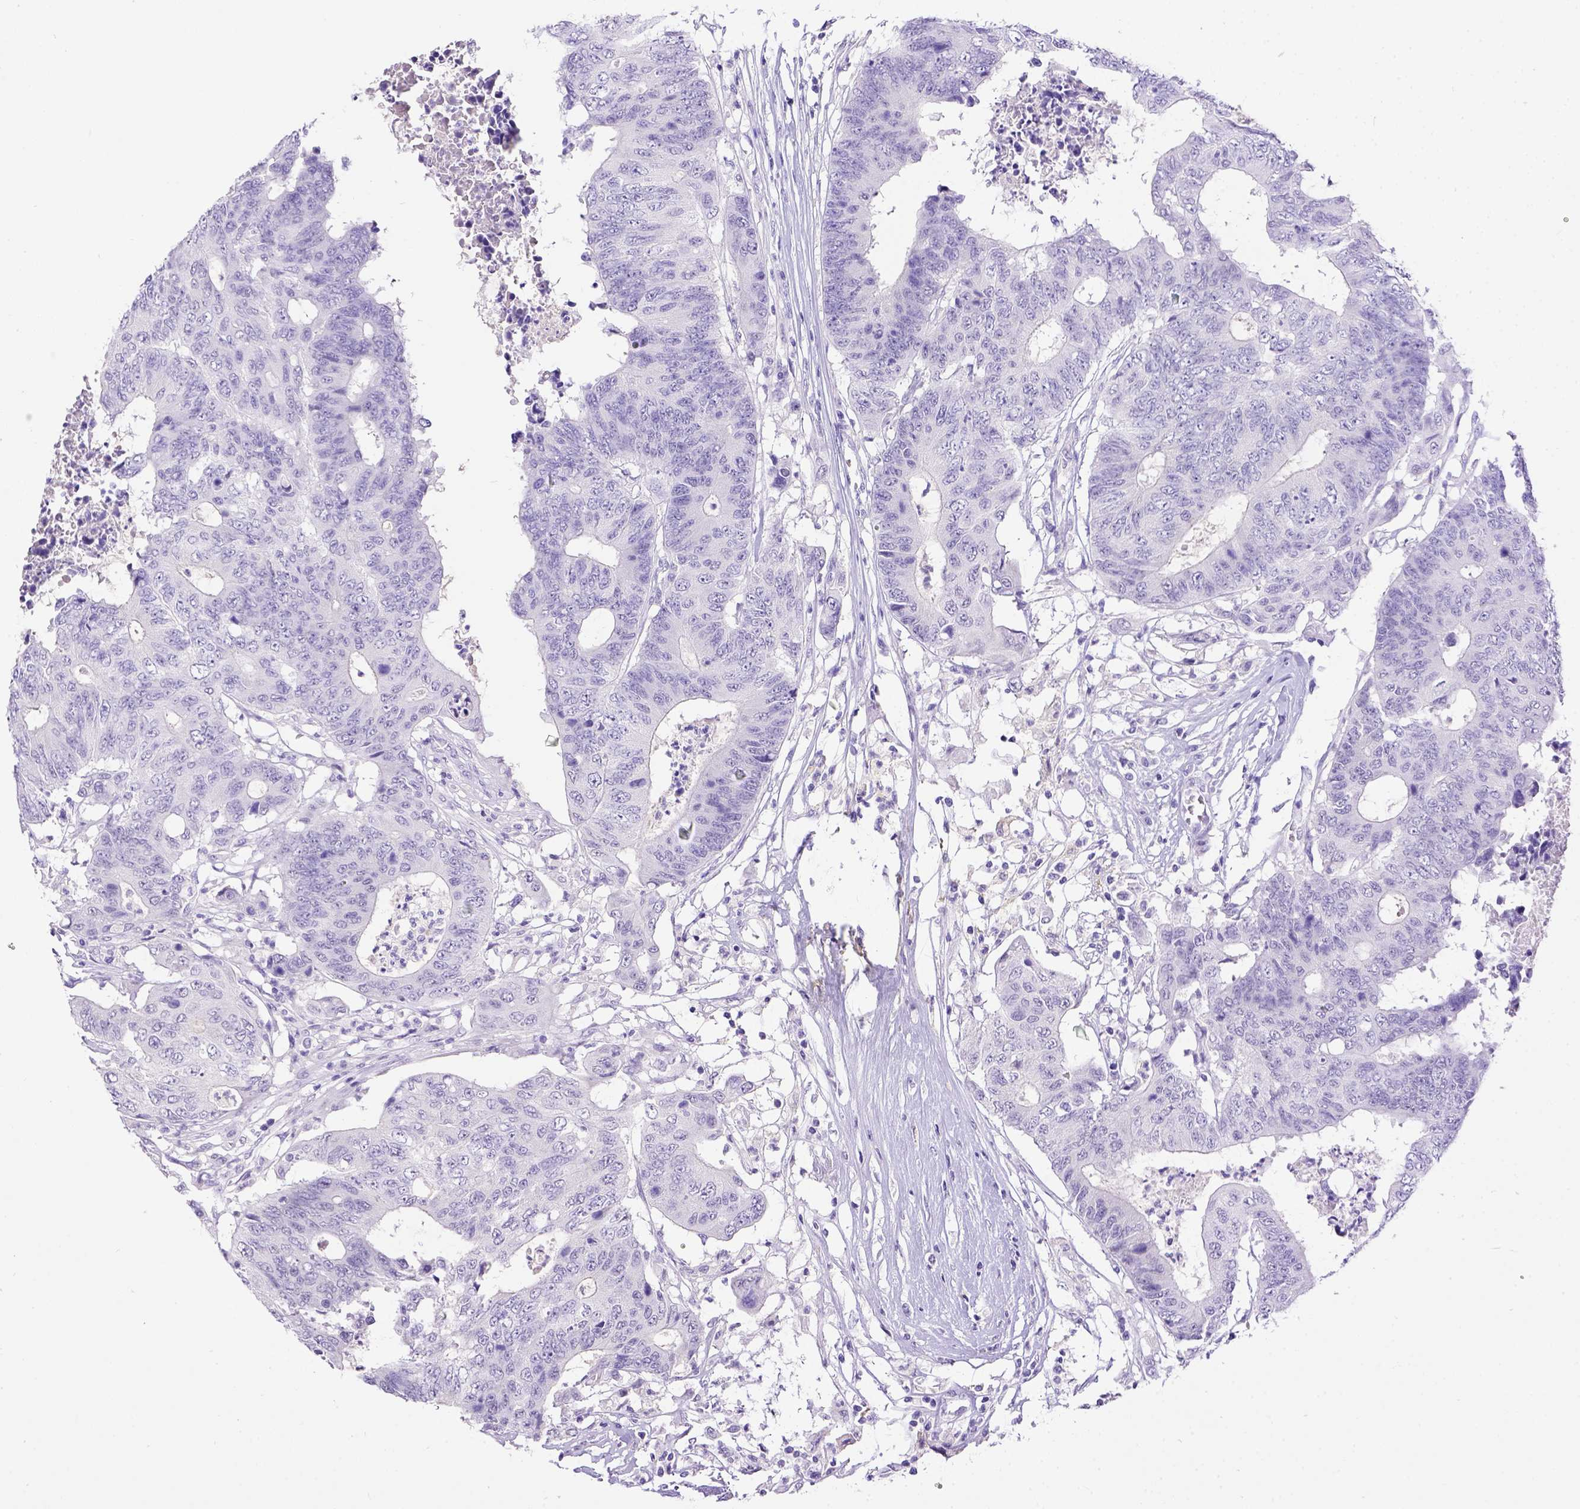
{"staining": {"intensity": "negative", "quantity": "none", "location": "none"}, "tissue": "colorectal cancer", "cell_type": "Tumor cells", "image_type": "cancer", "snomed": [{"axis": "morphology", "description": "Adenocarcinoma, NOS"}, {"axis": "topography", "description": "Colon"}], "caption": "IHC of colorectal cancer displays no staining in tumor cells.", "gene": "ESR1", "patient": {"sex": "female", "age": 48}}